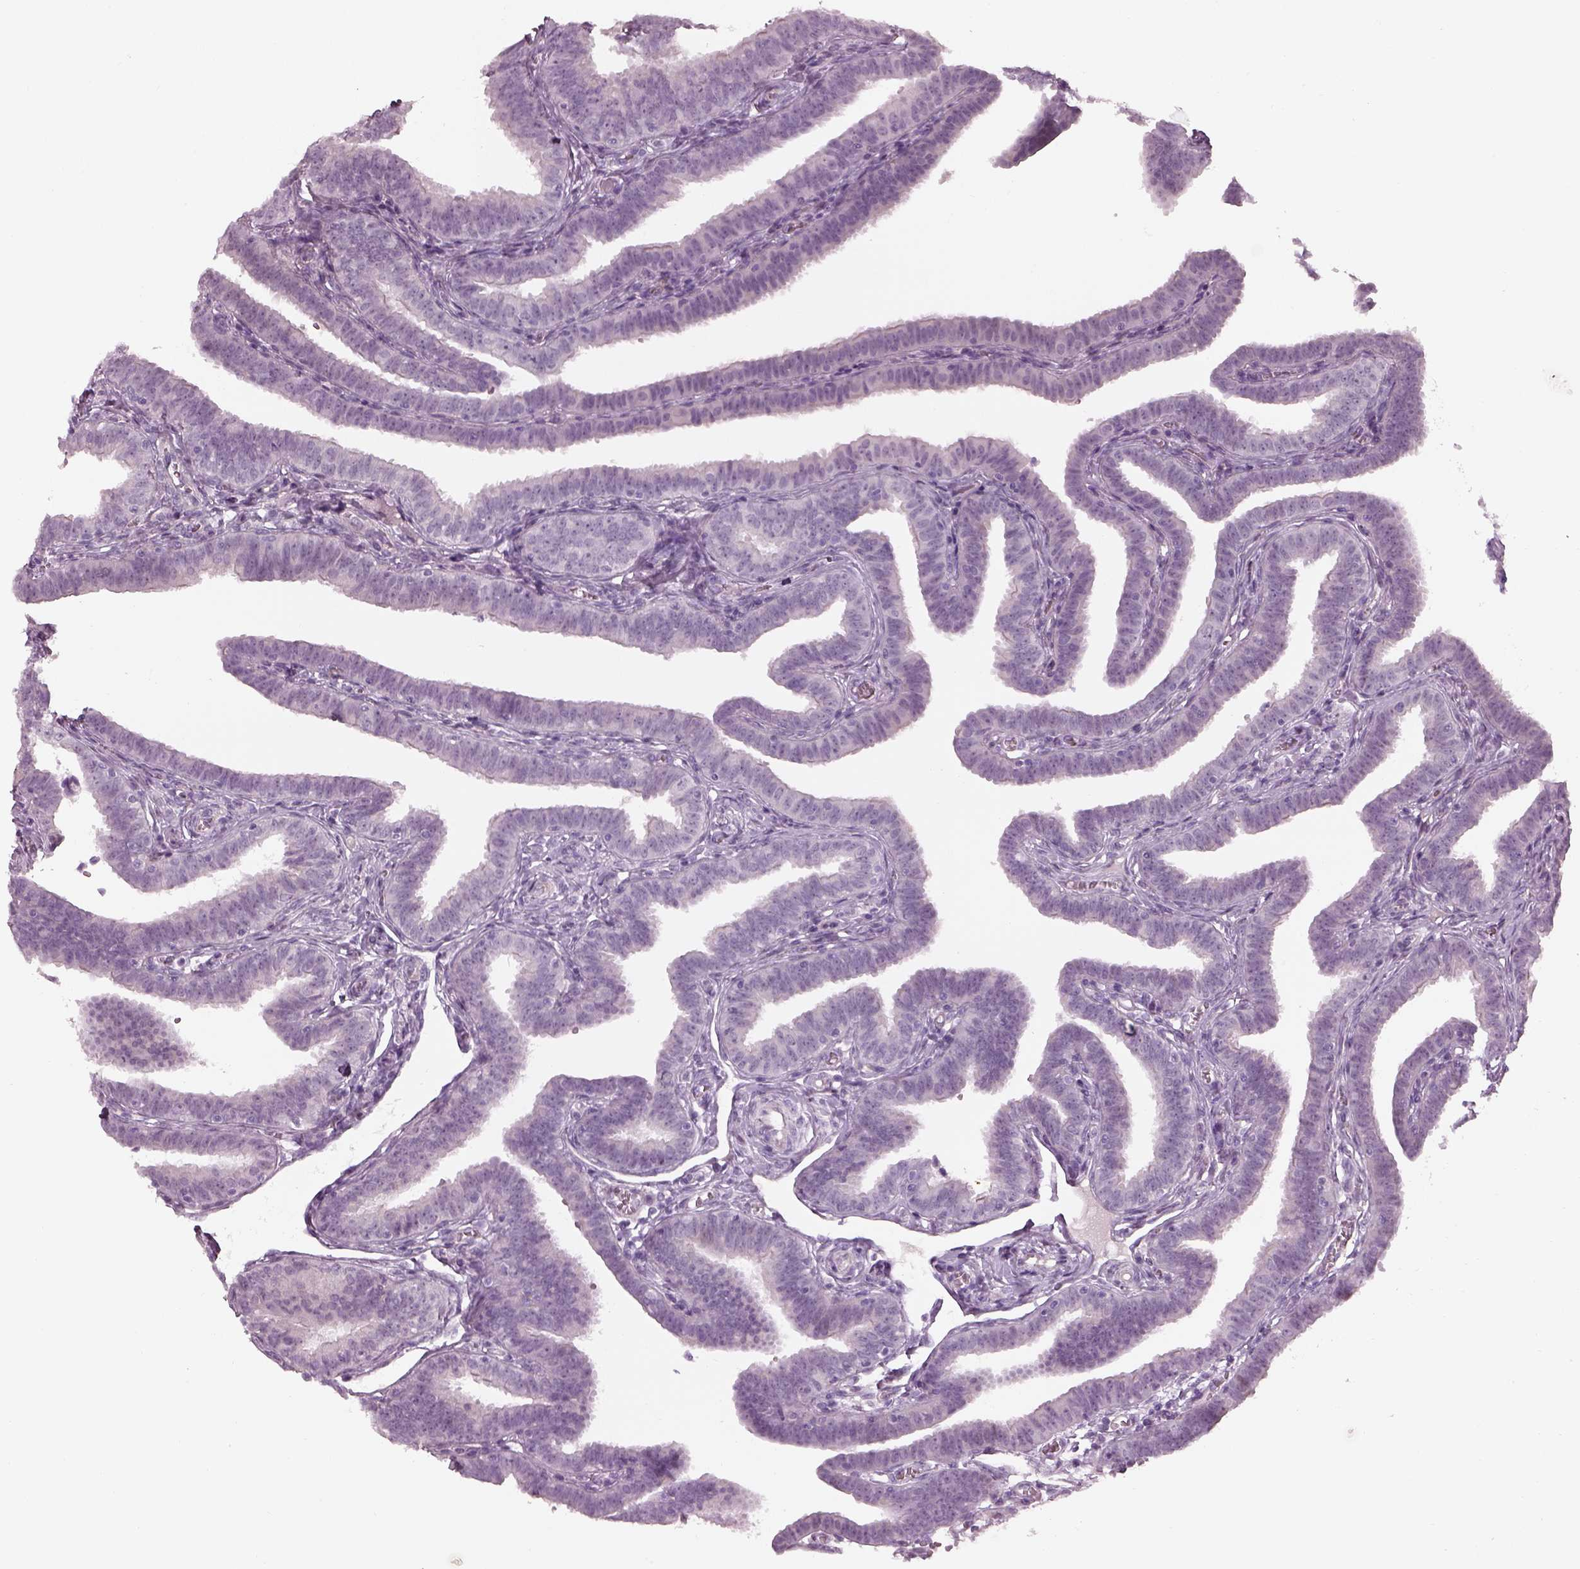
{"staining": {"intensity": "negative", "quantity": "none", "location": "none"}, "tissue": "fallopian tube", "cell_type": "Glandular cells", "image_type": "normal", "snomed": [{"axis": "morphology", "description": "Normal tissue, NOS"}, {"axis": "topography", "description": "Fallopian tube"}], "caption": "An immunohistochemistry (IHC) photomicrograph of benign fallopian tube is shown. There is no staining in glandular cells of fallopian tube.", "gene": "CACNG4", "patient": {"sex": "female", "age": 25}}